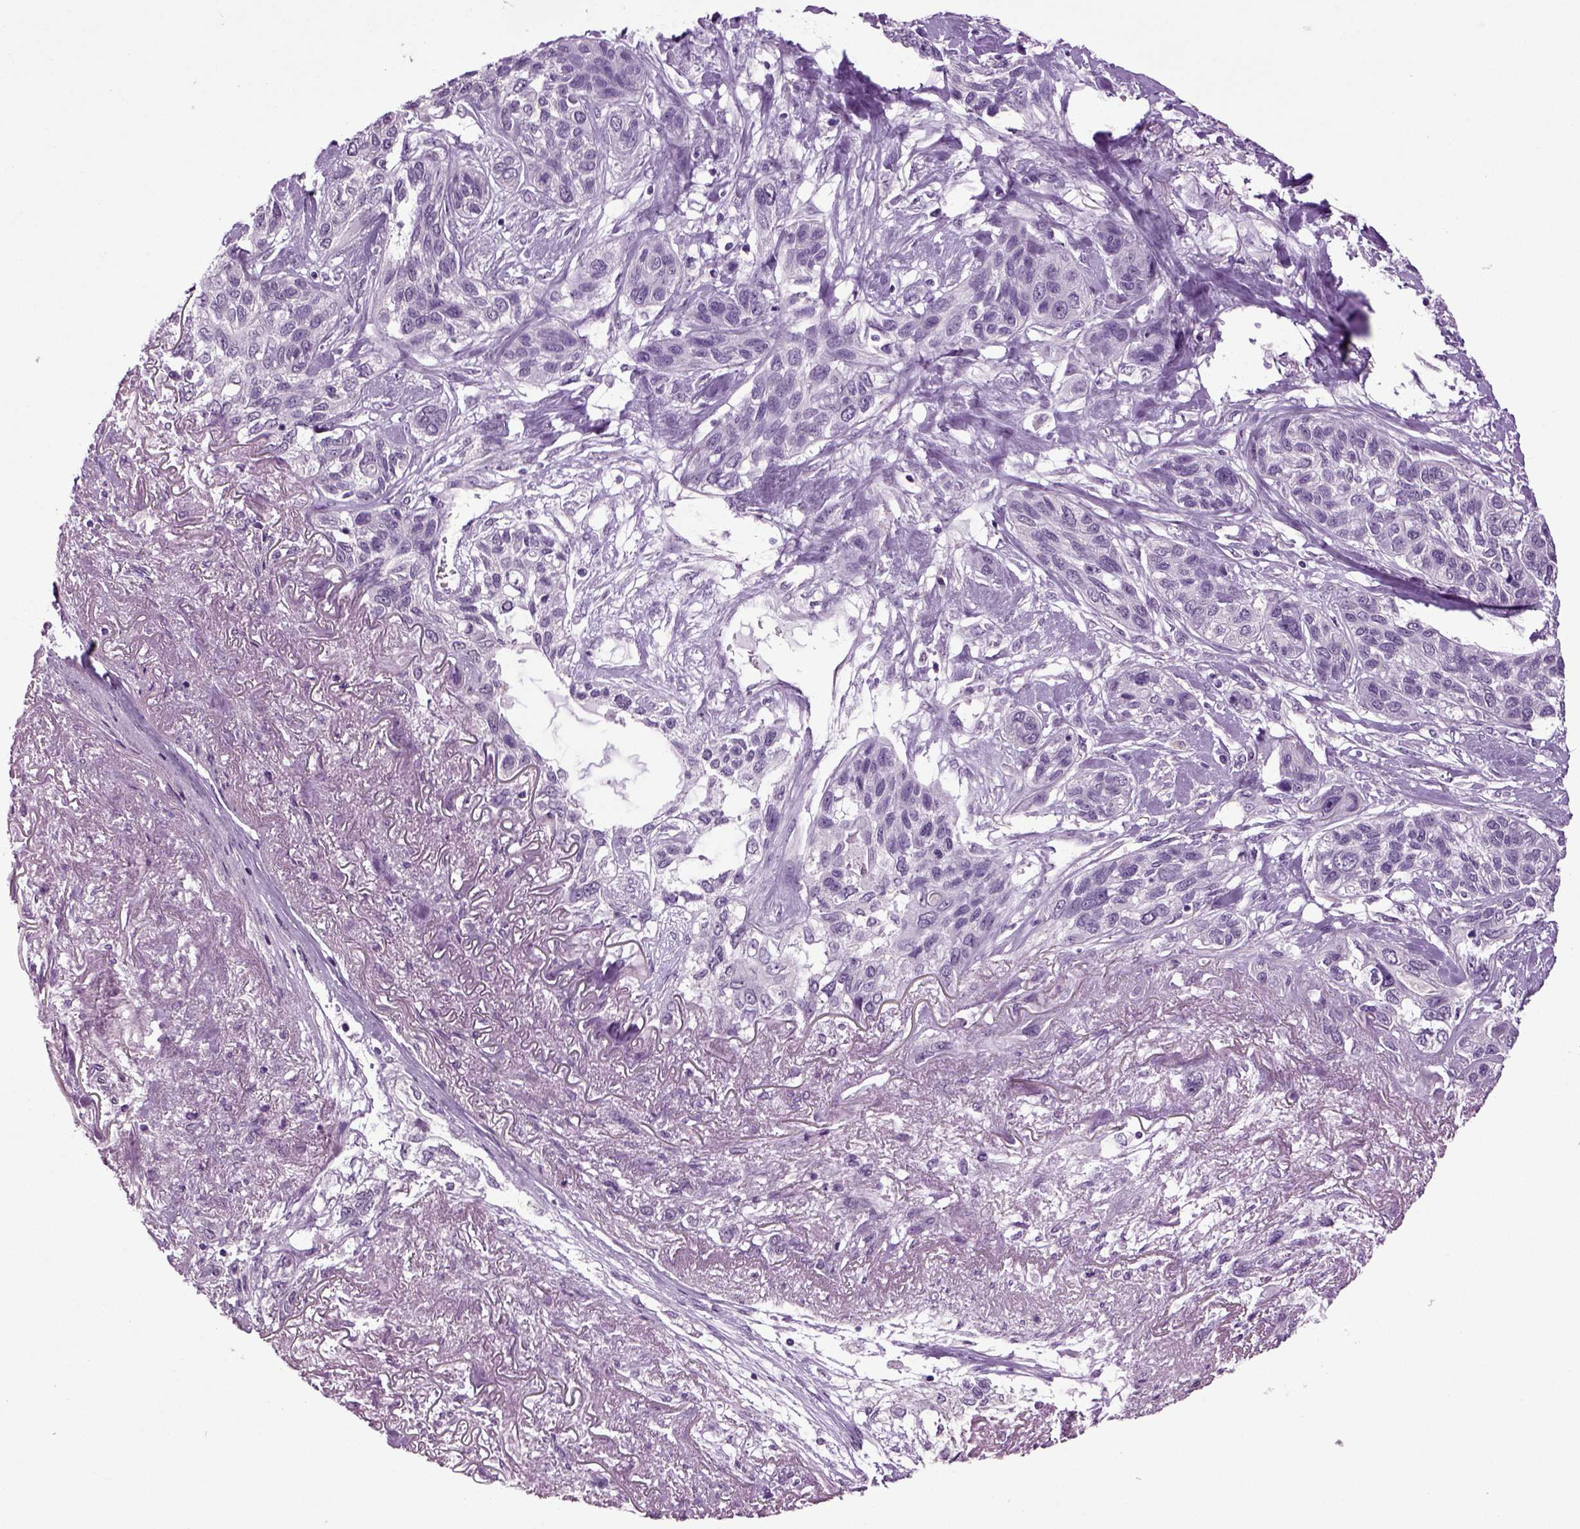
{"staining": {"intensity": "negative", "quantity": "none", "location": "none"}, "tissue": "lung cancer", "cell_type": "Tumor cells", "image_type": "cancer", "snomed": [{"axis": "morphology", "description": "Squamous cell carcinoma, NOS"}, {"axis": "topography", "description": "Lung"}], "caption": "High magnification brightfield microscopy of lung squamous cell carcinoma stained with DAB (3,3'-diaminobenzidine) (brown) and counterstained with hematoxylin (blue): tumor cells show no significant expression. The staining is performed using DAB (3,3'-diaminobenzidine) brown chromogen with nuclei counter-stained in using hematoxylin.", "gene": "SLC17A6", "patient": {"sex": "female", "age": 70}}